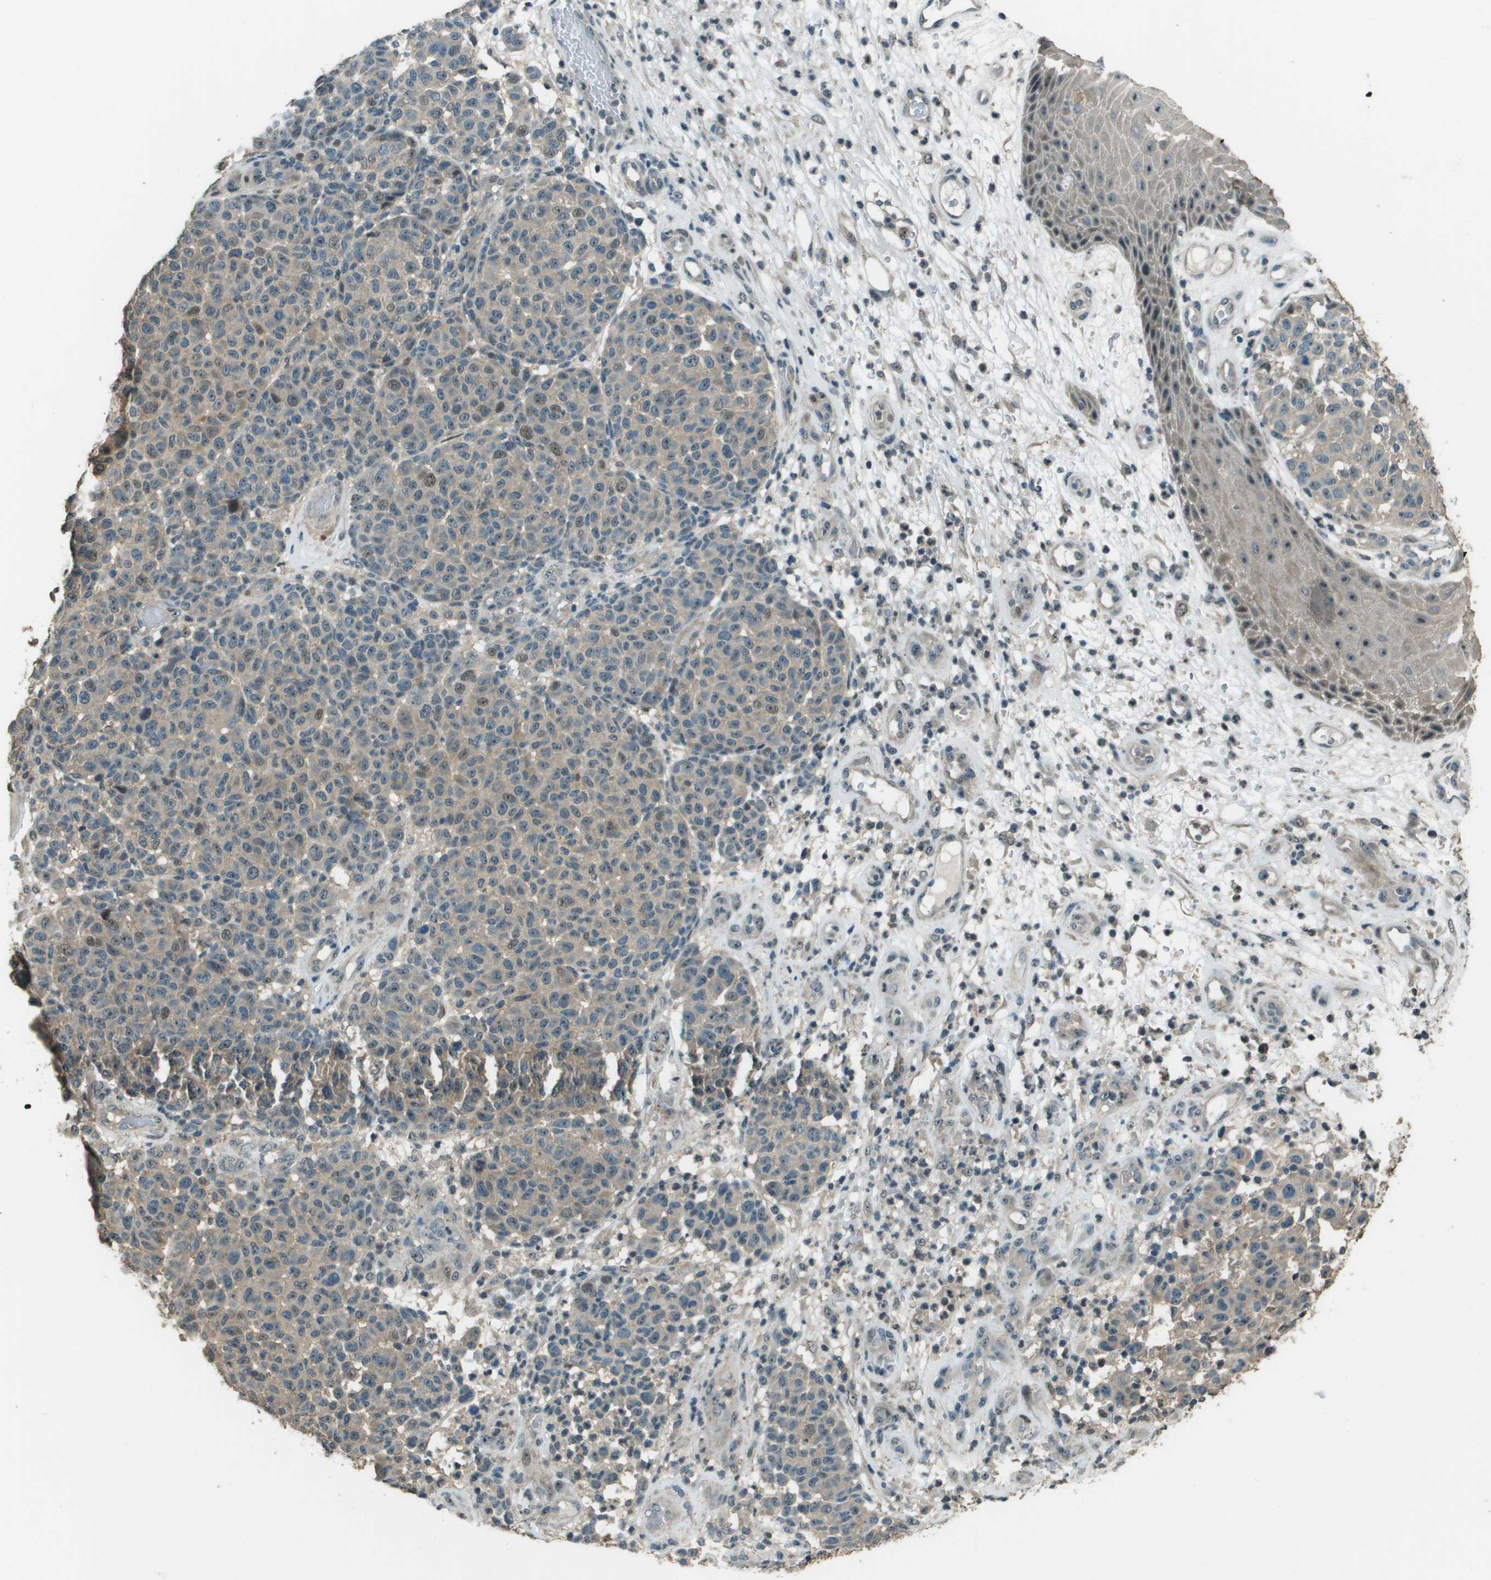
{"staining": {"intensity": "weak", "quantity": ">75%", "location": "cytoplasmic/membranous"}, "tissue": "melanoma", "cell_type": "Tumor cells", "image_type": "cancer", "snomed": [{"axis": "morphology", "description": "Malignant melanoma, NOS"}, {"axis": "topography", "description": "Skin"}], "caption": "Melanoma was stained to show a protein in brown. There is low levels of weak cytoplasmic/membranous staining in approximately >75% of tumor cells.", "gene": "SDC3", "patient": {"sex": "male", "age": 59}}